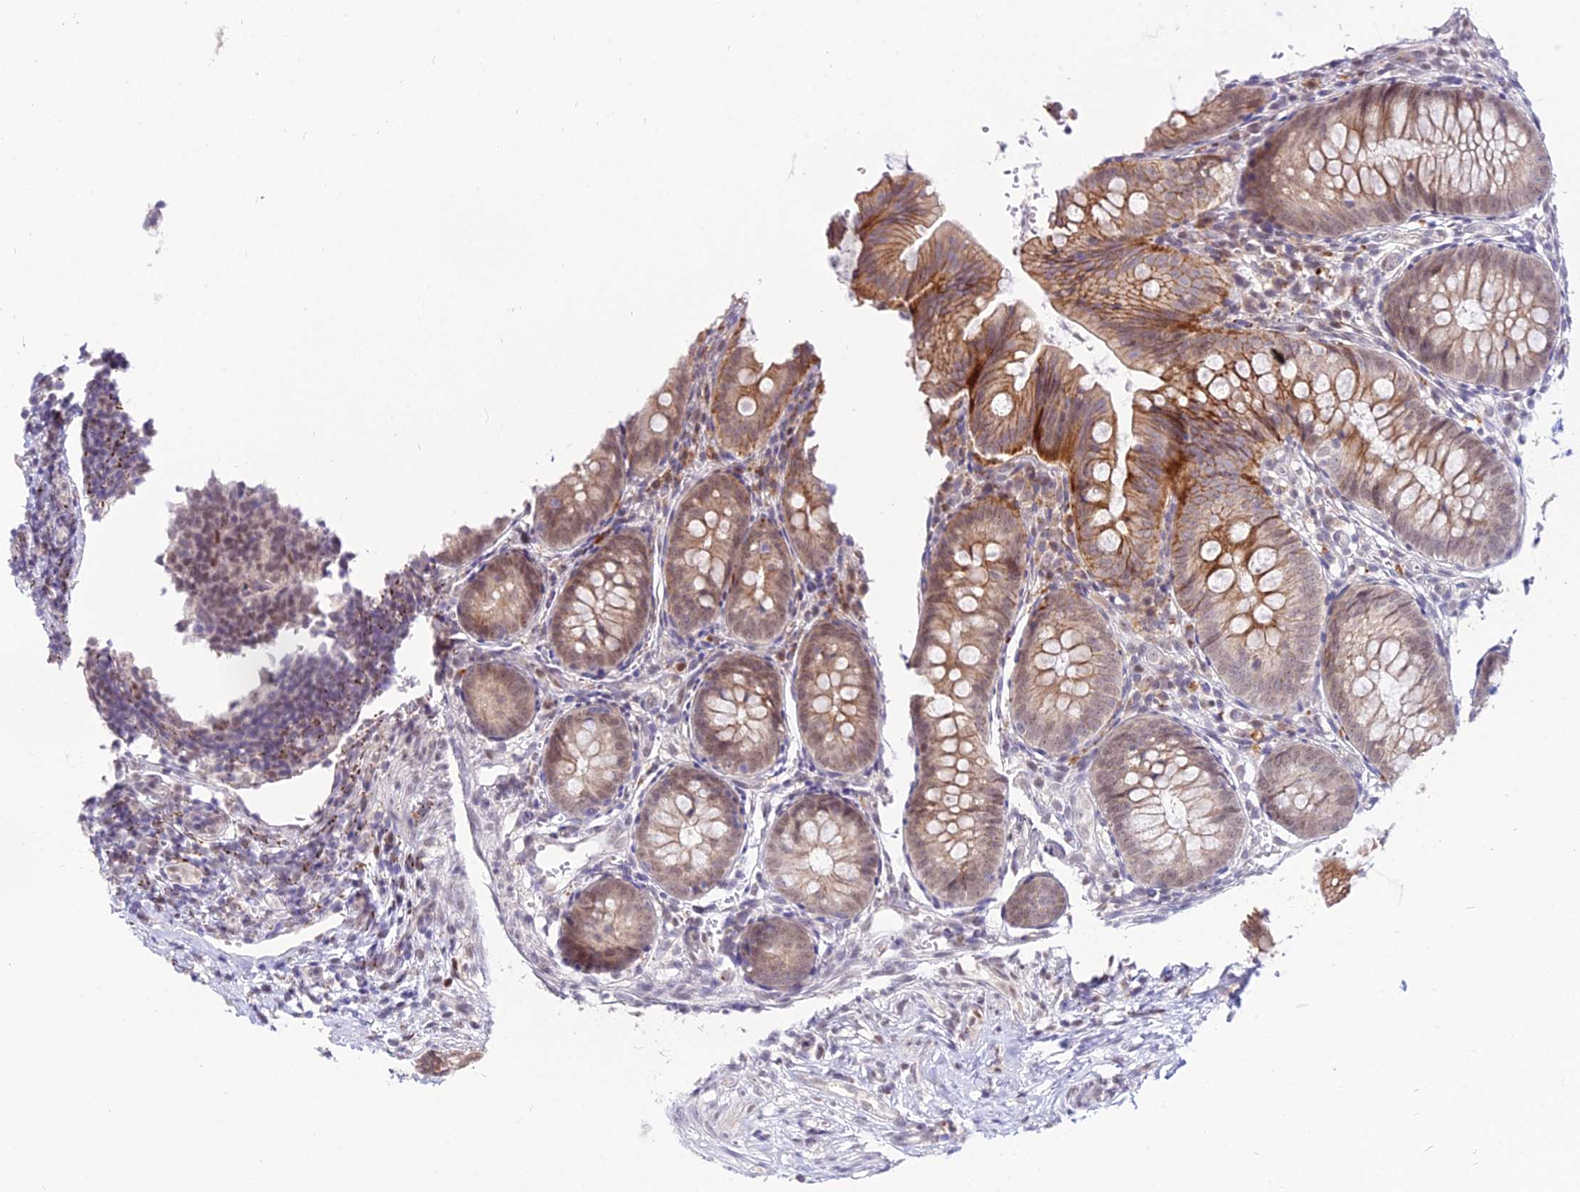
{"staining": {"intensity": "moderate", "quantity": ">75%", "location": "cytoplasmic/membranous"}, "tissue": "appendix", "cell_type": "Glandular cells", "image_type": "normal", "snomed": [{"axis": "morphology", "description": "Normal tissue, NOS"}, {"axis": "topography", "description": "Appendix"}], "caption": "High-magnification brightfield microscopy of normal appendix stained with DAB (3,3'-diaminobenzidine) (brown) and counterstained with hematoxylin (blue). glandular cells exhibit moderate cytoplasmic/membranous positivity is present in approximately>75% of cells.", "gene": "C6orf163", "patient": {"sex": "male", "age": 1}}